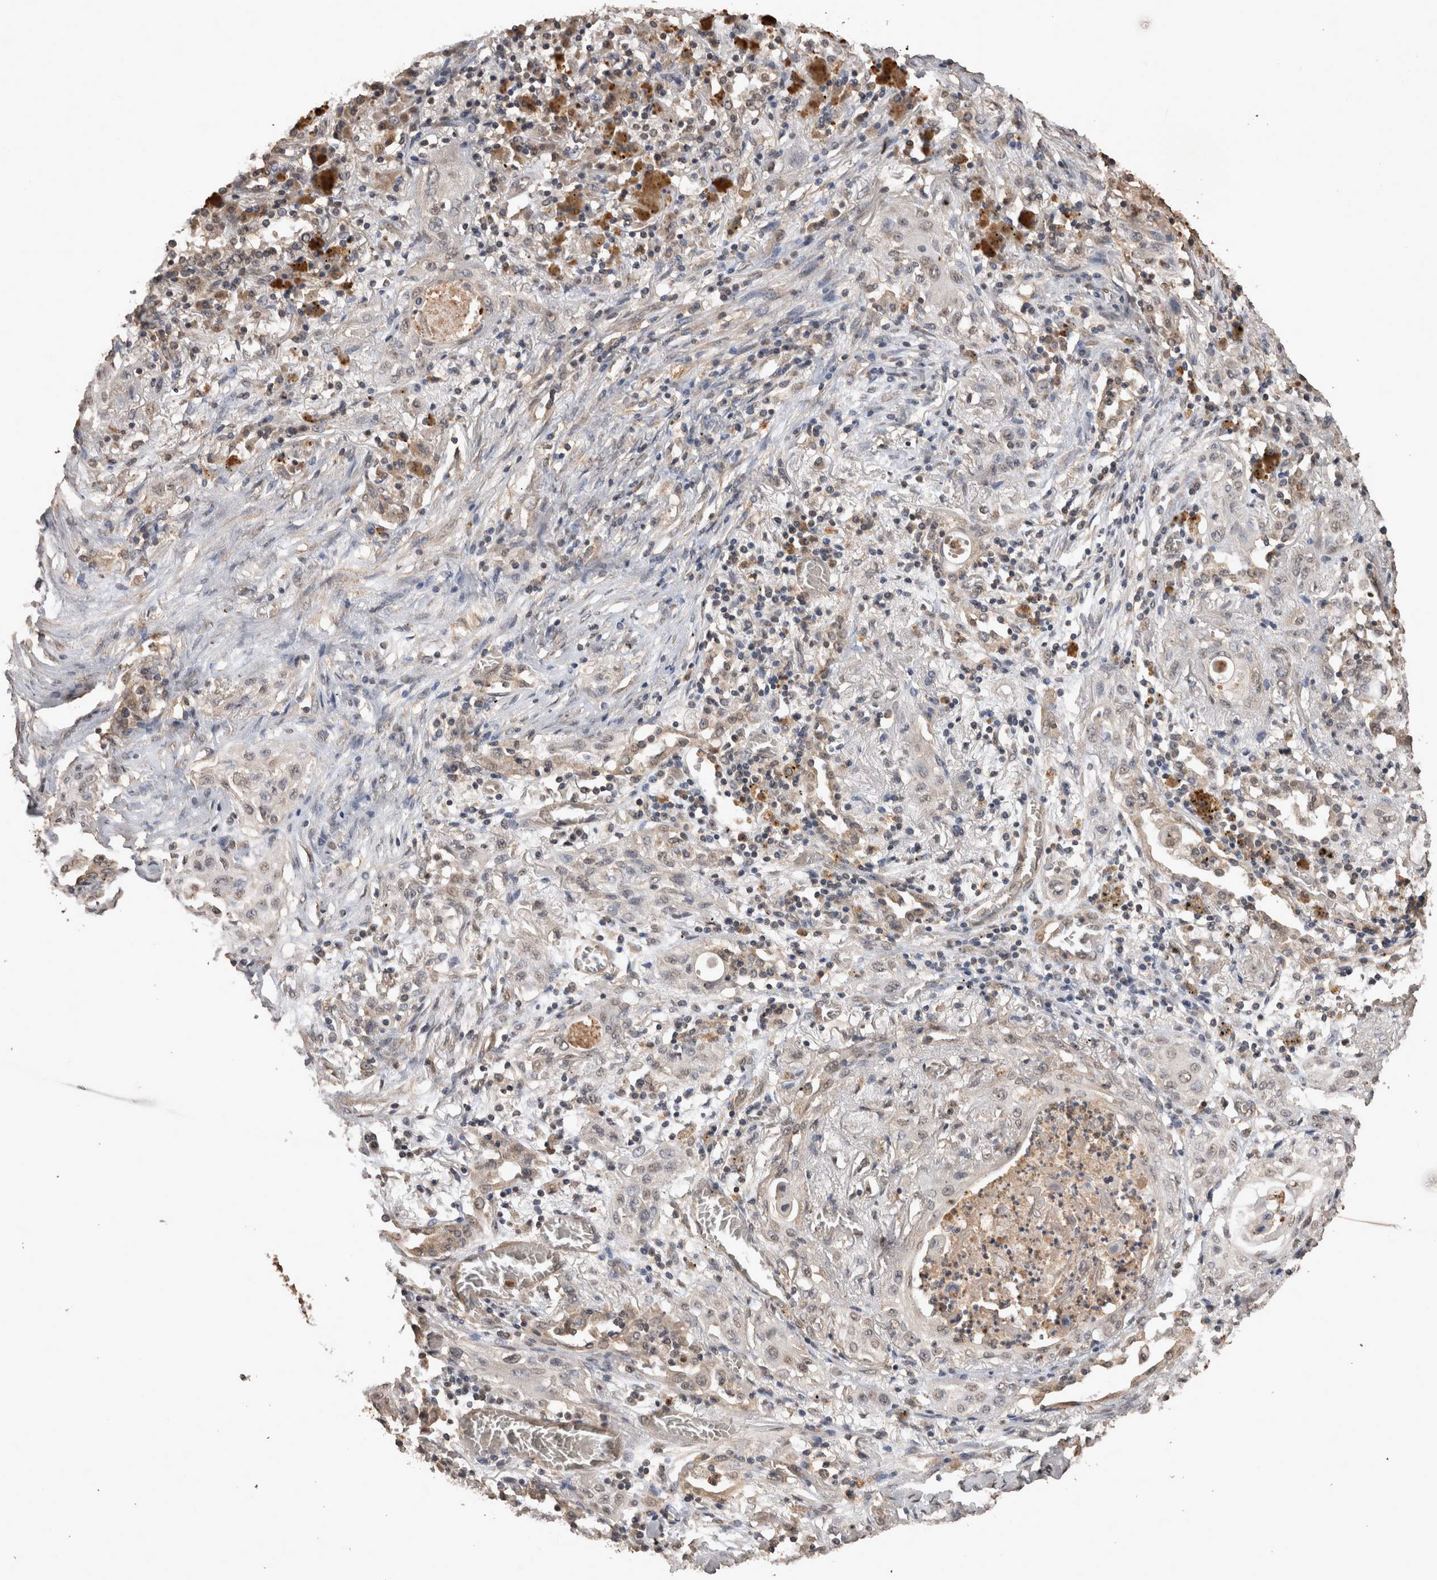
{"staining": {"intensity": "weak", "quantity": "<25%", "location": "nuclear"}, "tissue": "lung cancer", "cell_type": "Tumor cells", "image_type": "cancer", "snomed": [{"axis": "morphology", "description": "Squamous cell carcinoma, NOS"}, {"axis": "topography", "description": "Lung"}], "caption": "A histopathology image of human lung cancer is negative for staining in tumor cells.", "gene": "SOCS5", "patient": {"sex": "female", "age": 47}}